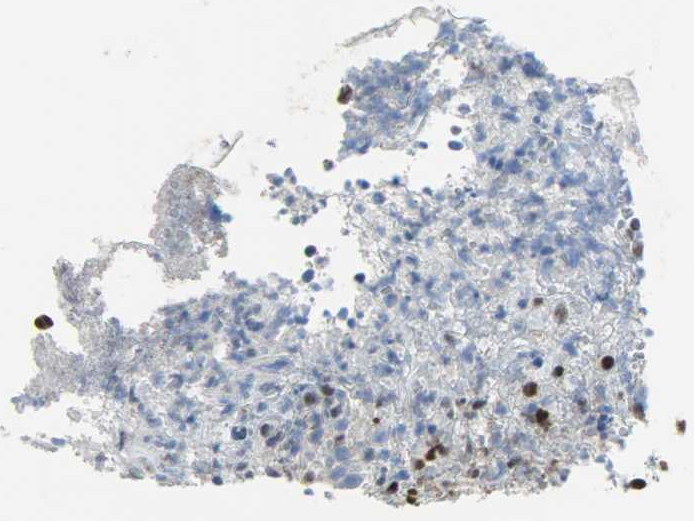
{"staining": {"intensity": "strong", "quantity": ">75%", "location": "cytoplasmic/membranous,nuclear"}, "tissue": "lymphoma", "cell_type": "Tumor cells", "image_type": "cancer", "snomed": [{"axis": "morphology", "description": "Malignant lymphoma, non-Hodgkin's type, High grade"}, {"axis": "topography", "description": "Tonsil"}], "caption": "Protein positivity by immunohistochemistry (IHC) displays strong cytoplasmic/membranous and nuclear positivity in approximately >75% of tumor cells in lymphoma.", "gene": "SSB", "patient": {"sex": "female", "age": 36}}